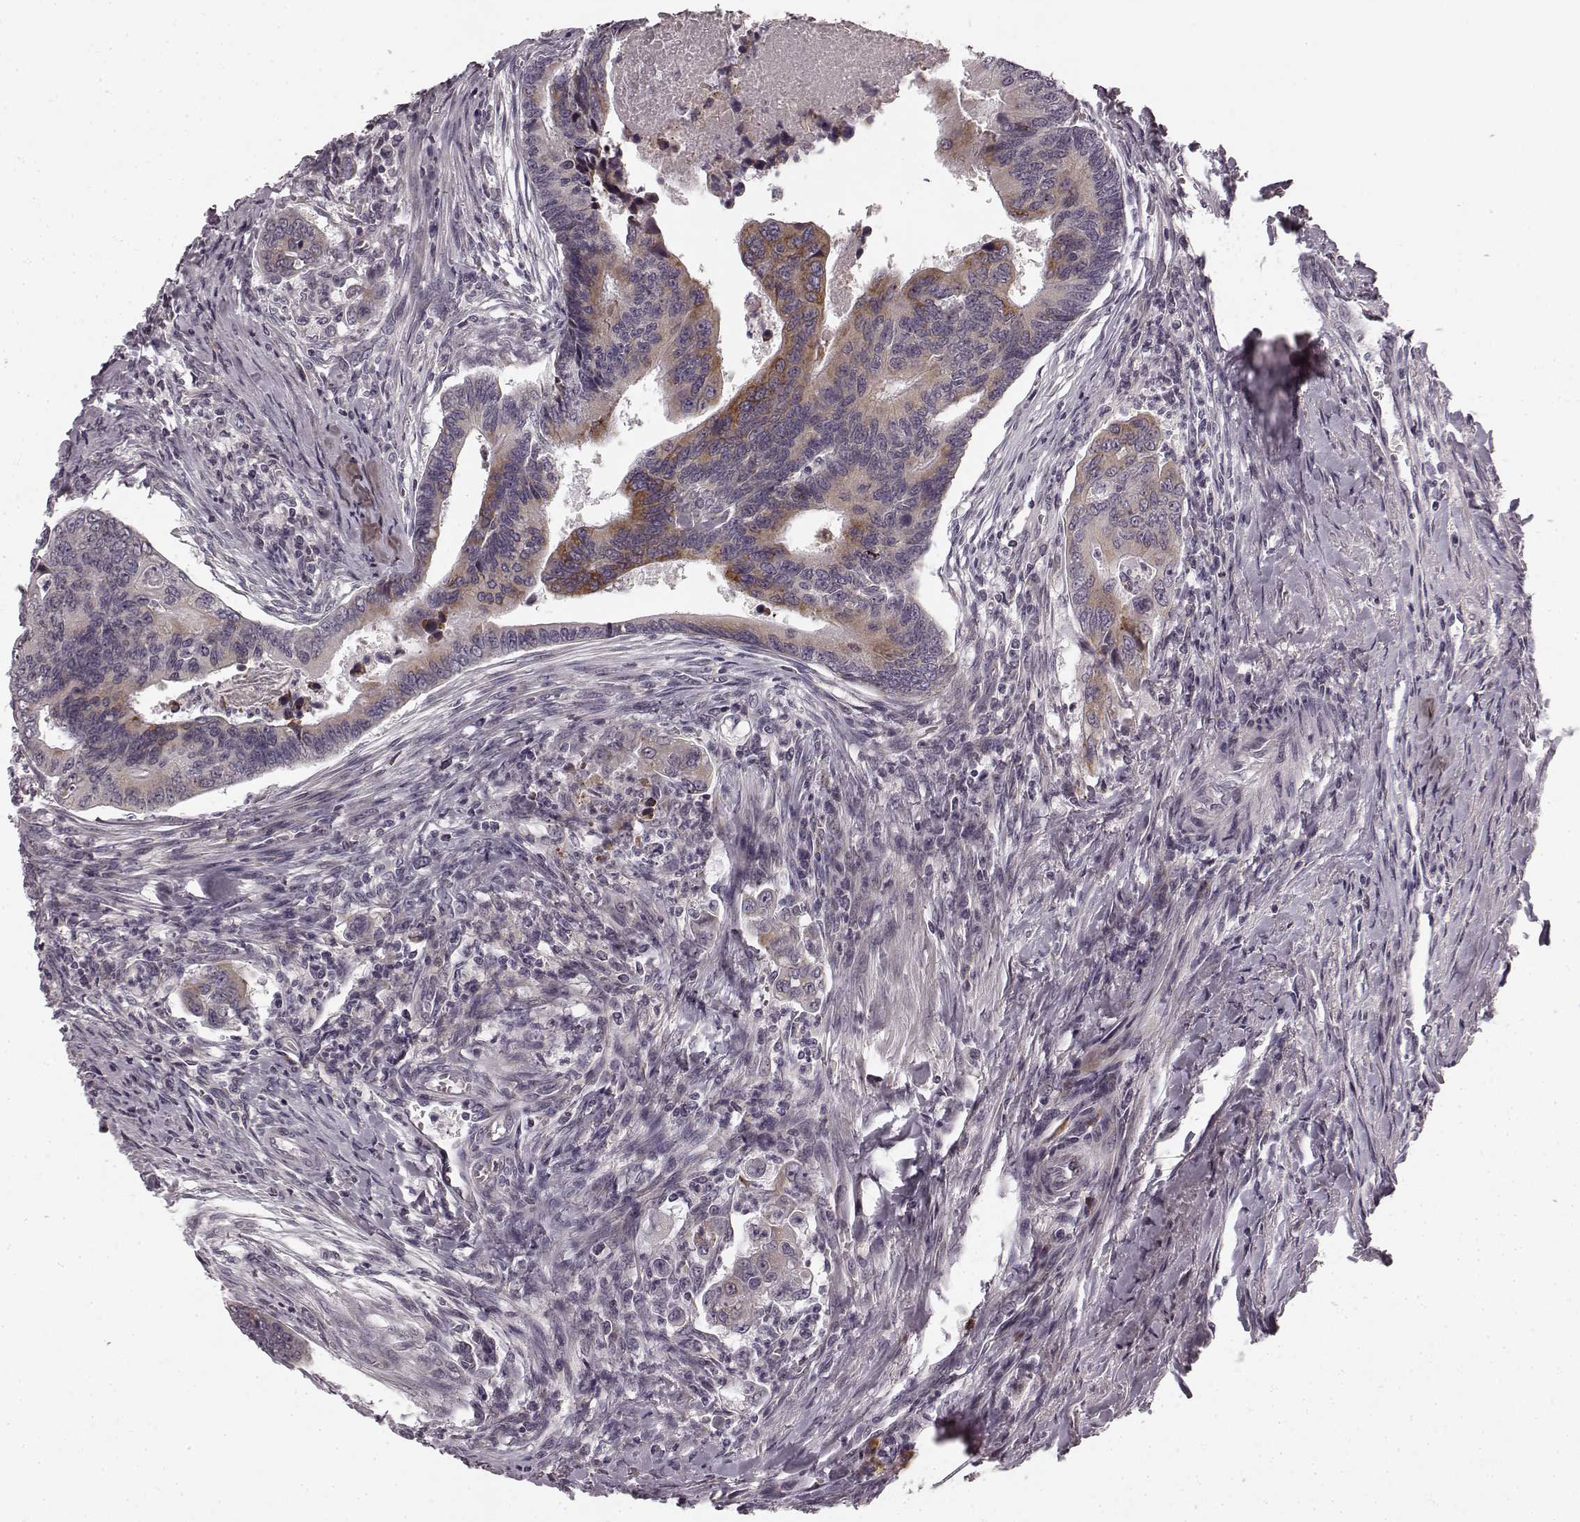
{"staining": {"intensity": "strong", "quantity": "<25%", "location": "cytoplasmic/membranous"}, "tissue": "colorectal cancer", "cell_type": "Tumor cells", "image_type": "cancer", "snomed": [{"axis": "morphology", "description": "Adenocarcinoma, NOS"}, {"axis": "topography", "description": "Colon"}], "caption": "Immunohistochemical staining of human adenocarcinoma (colorectal) shows medium levels of strong cytoplasmic/membranous protein expression in approximately <25% of tumor cells.", "gene": "FAM234B", "patient": {"sex": "female", "age": 67}}